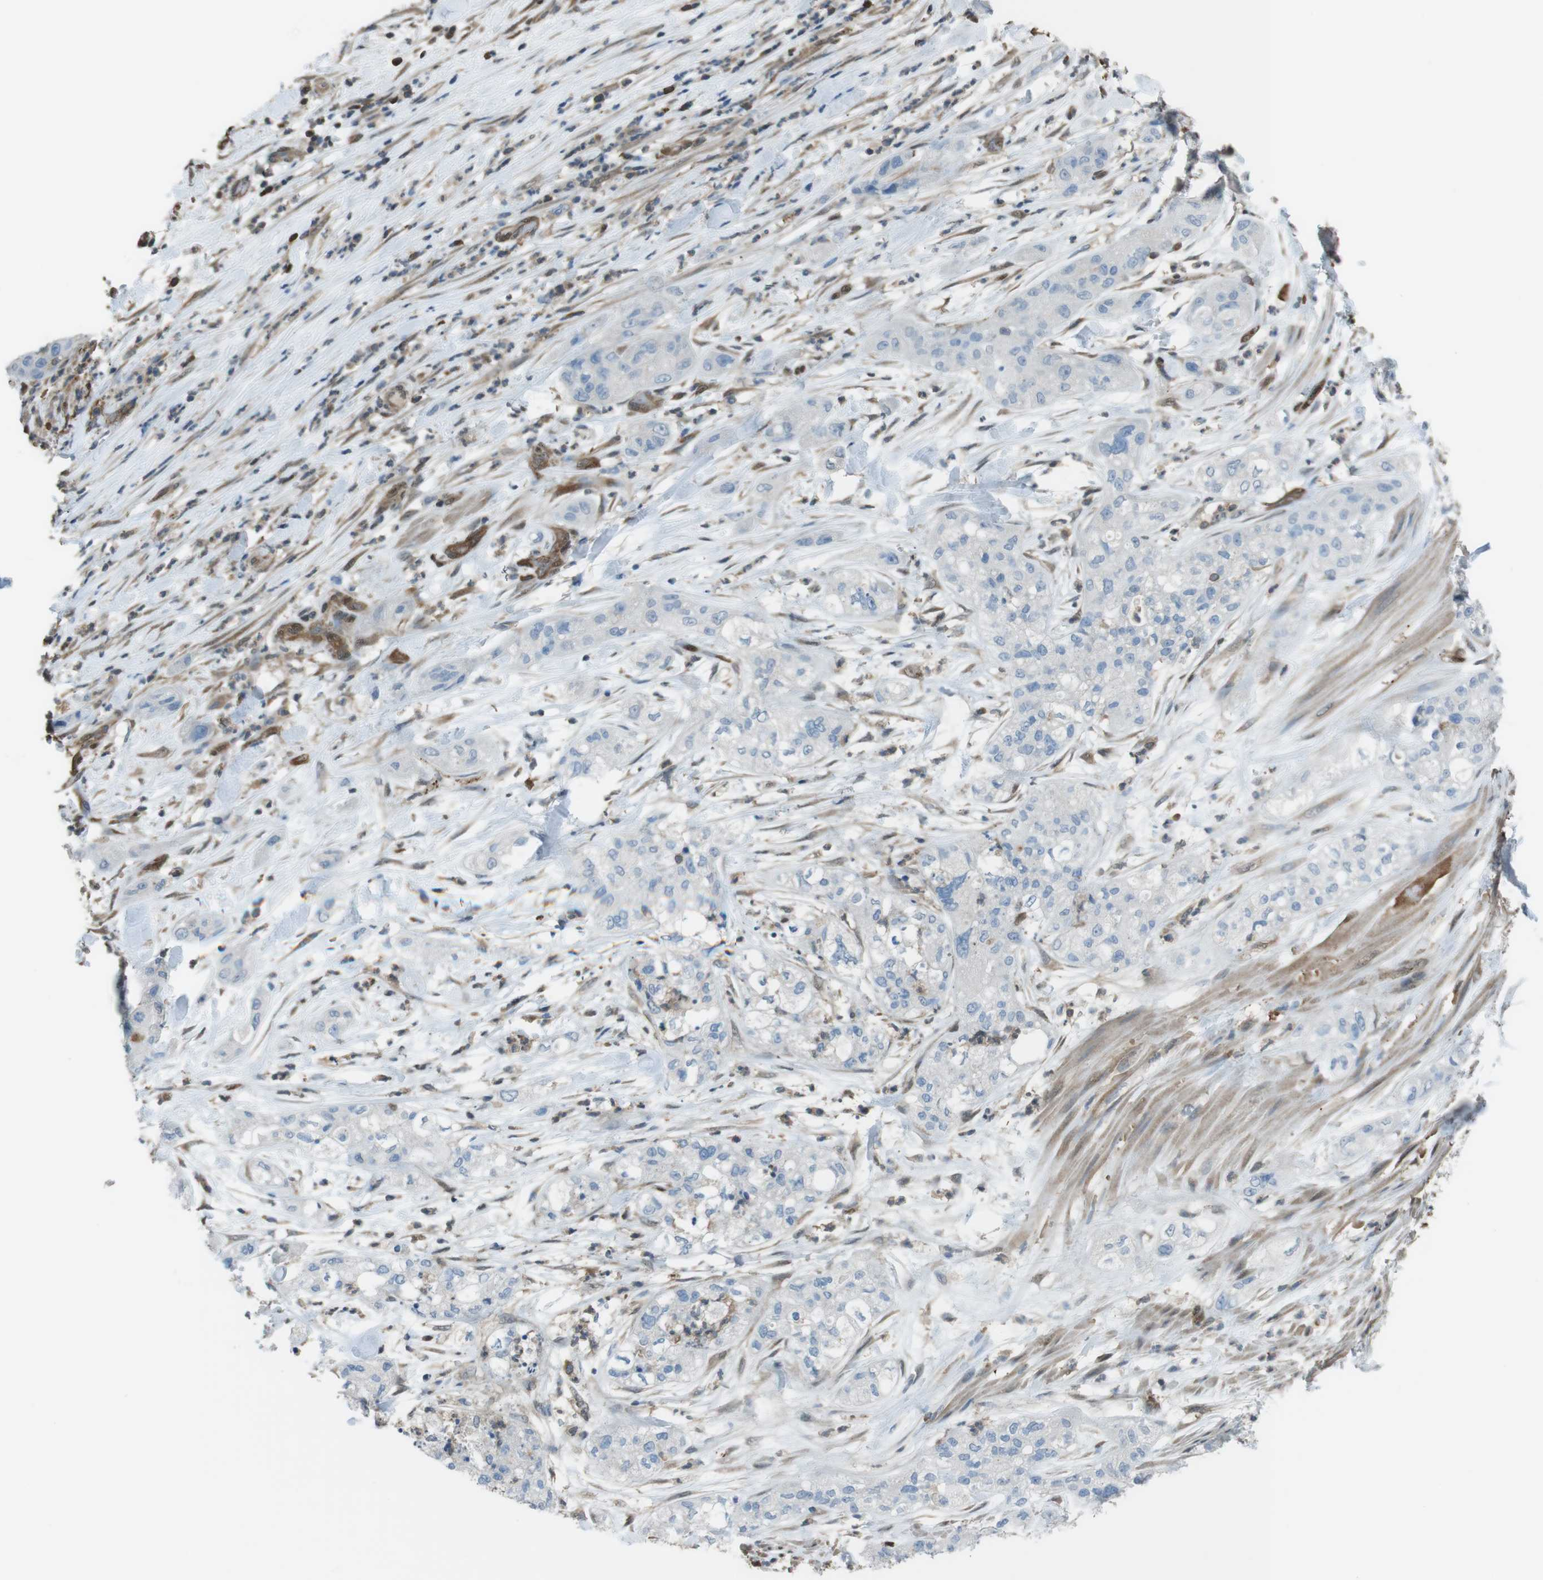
{"staining": {"intensity": "negative", "quantity": "none", "location": "none"}, "tissue": "pancreatic cancer", "cell_type": "Tumor cells", "image_type": "cancer", "snomed": [{"axis": "morphology", "description": "Adenocarcinoma, NOS"}, {"axis": "topography", "description": "Pancreas"}], "caption": "IHC photomicrograph of human pancreatic cancer stained for a protein (brown), which displays no expression in tumor cells.", "gene": "TWSG1", "patient": {"sex": "female", "age": 78}}